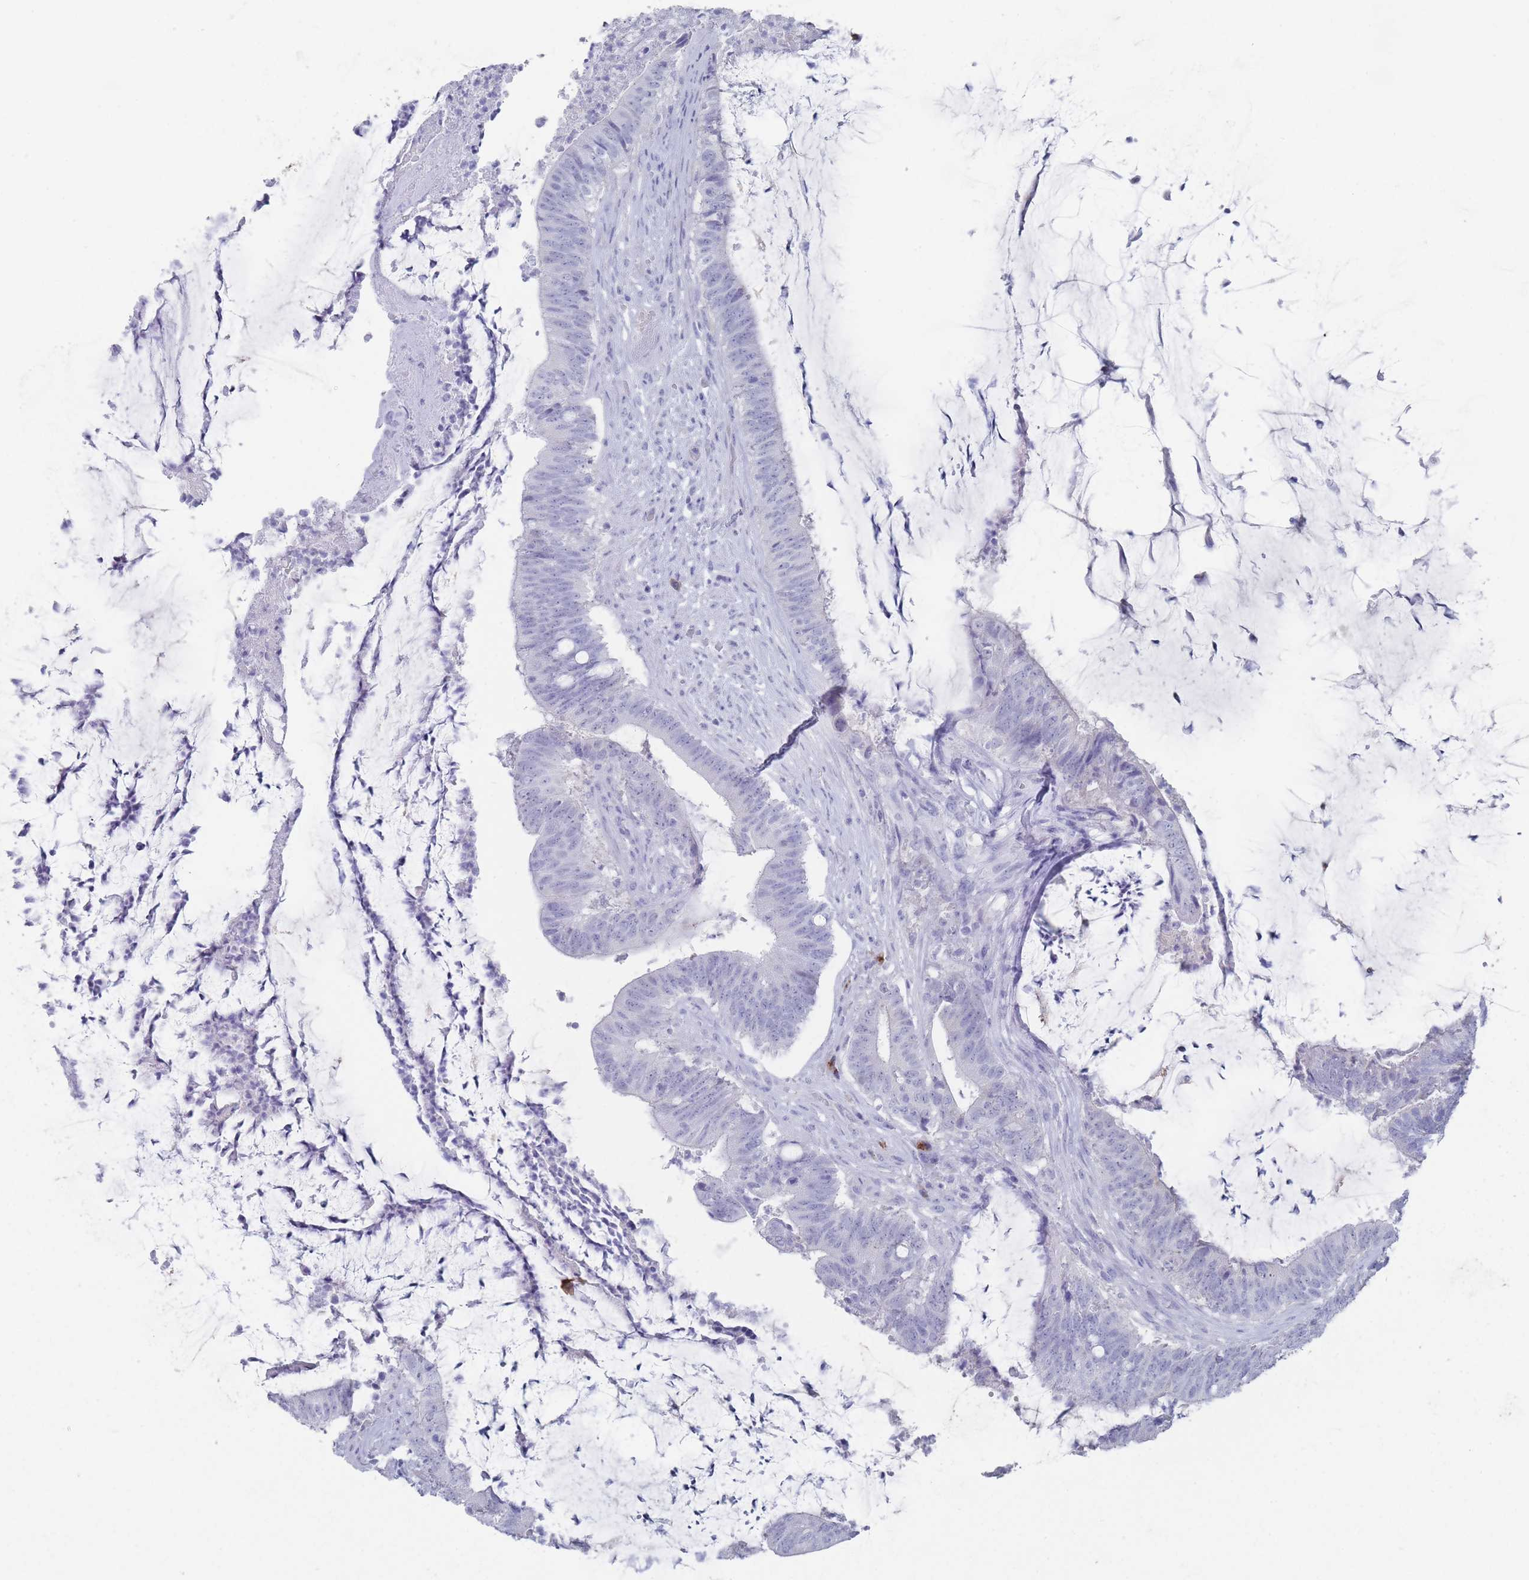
{"staining": {"intensity": "negative", "quantity": "none", "location": "none"}, "tissue": "colorectal cancer", "cell_type": "Tumor cells", "image_type": "cancer", "snomed": [{"axis": "morphology", "description": "Adenocarcinoma, NOS"}, {"axis": "topography", "description": "Colon"}], "caption": "Tumor cells are negative for brown protein staining in colorectal cancer (adenocarcinoma).", "gene": "CYP51A1", "patient": {"sex": "female", "age": 43}}